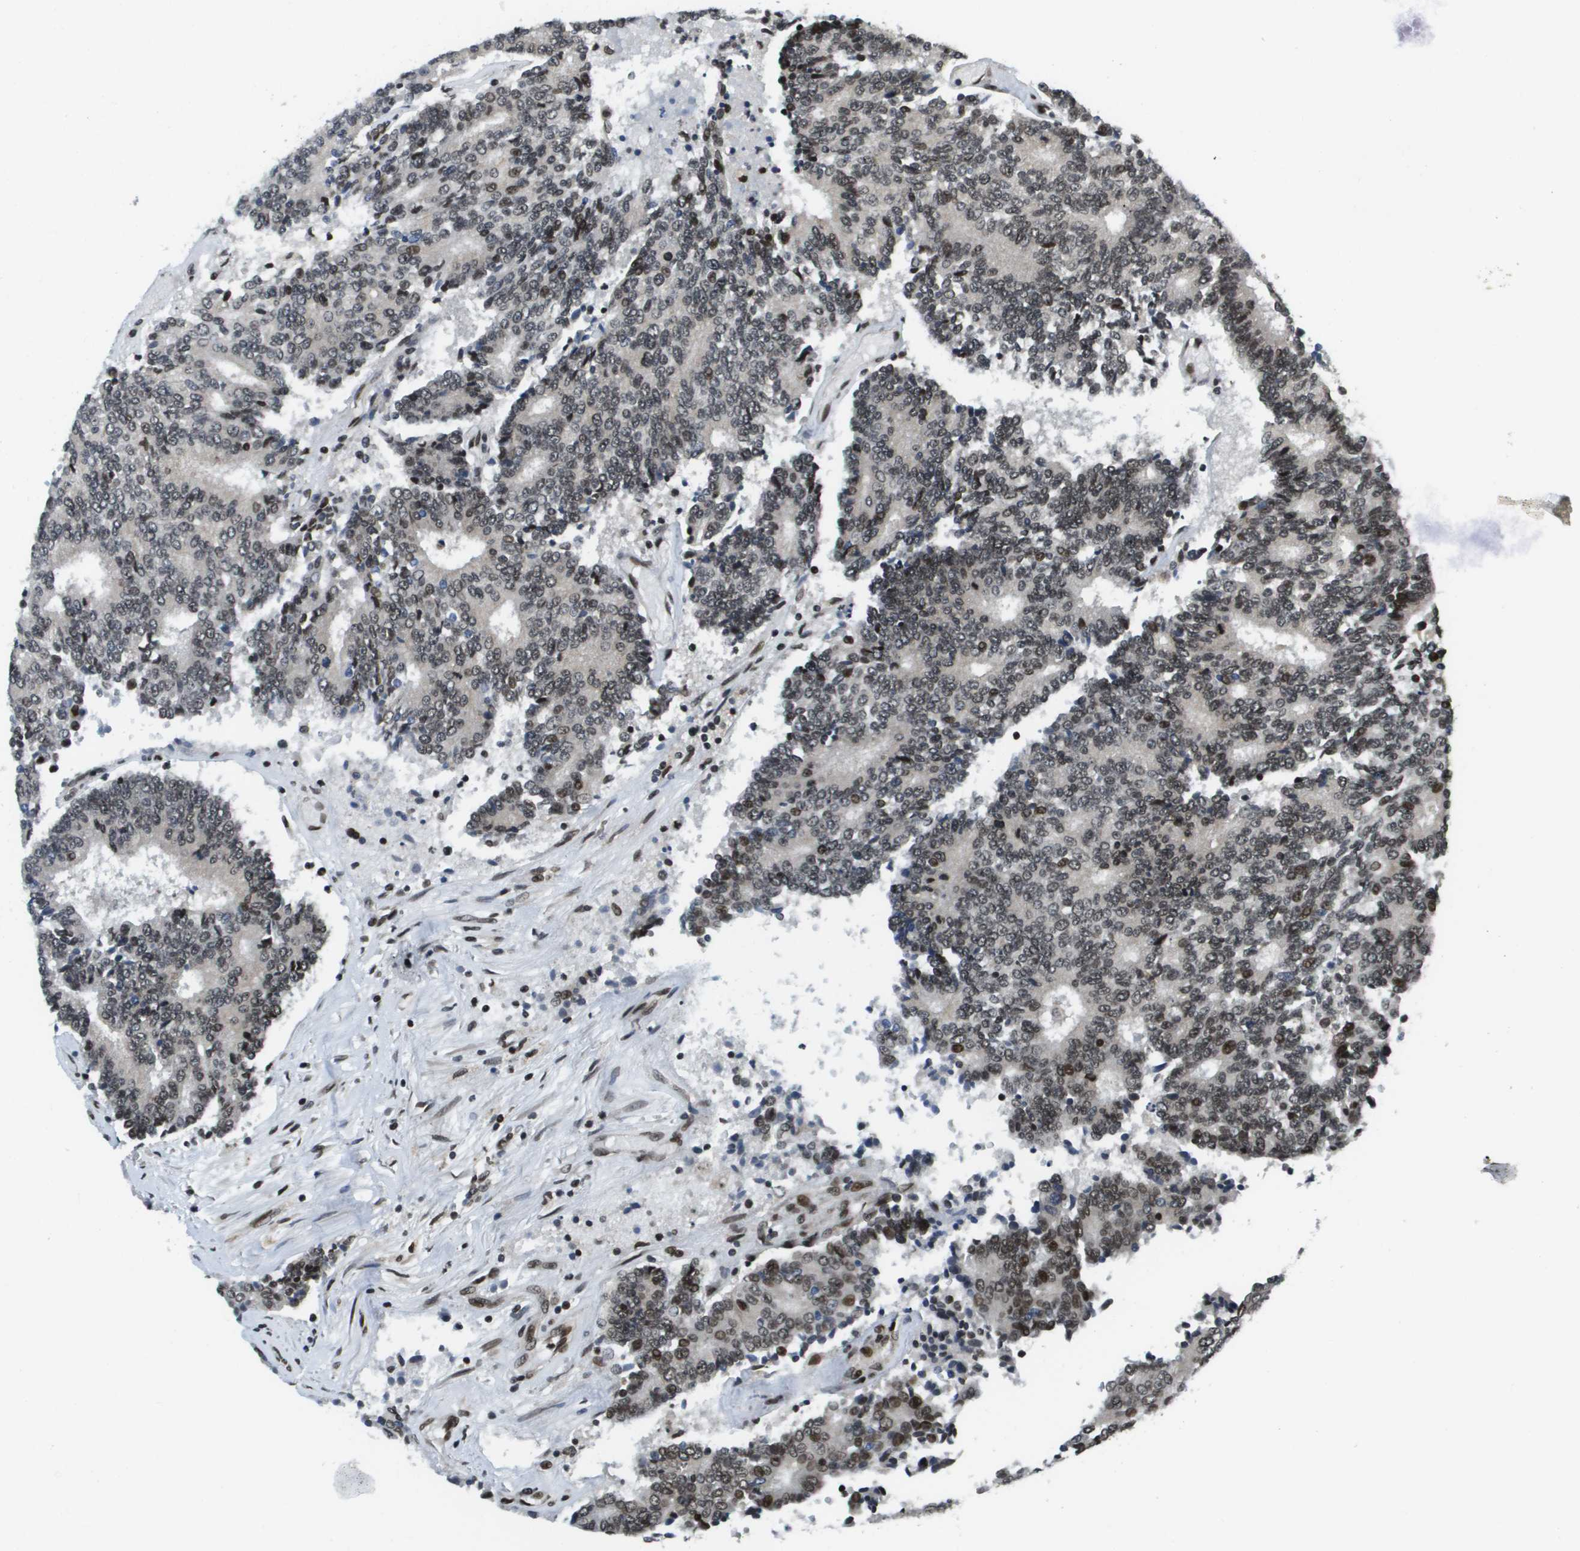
{"staining": {"intensity": "moderate", "quantity": "25%-75%", "location": "nuclear"}, "tissue": "prostate cancer", "cell_type": "Tumor cells", "image_type": "cancer", "snomed": [{"axis": "morphology", "description": "Normal tissue, NOS"}, {"axis": "morphology", "description": "Adenocarcinoma, High grade"}, {"axis": "topography", "description": "Prostate"}, {"axis": "topography", "description": "Seminal veicle"}], "caption": "This photomicrograph shows prostate cancer stained with IHC to label a protein in brown. The nuclear of tumor cells show moderate positivity for the protein. Nuclei are counter-stained blue.", "gene": "RECQL4", "patient": {"sex": "male", "age": 55}}